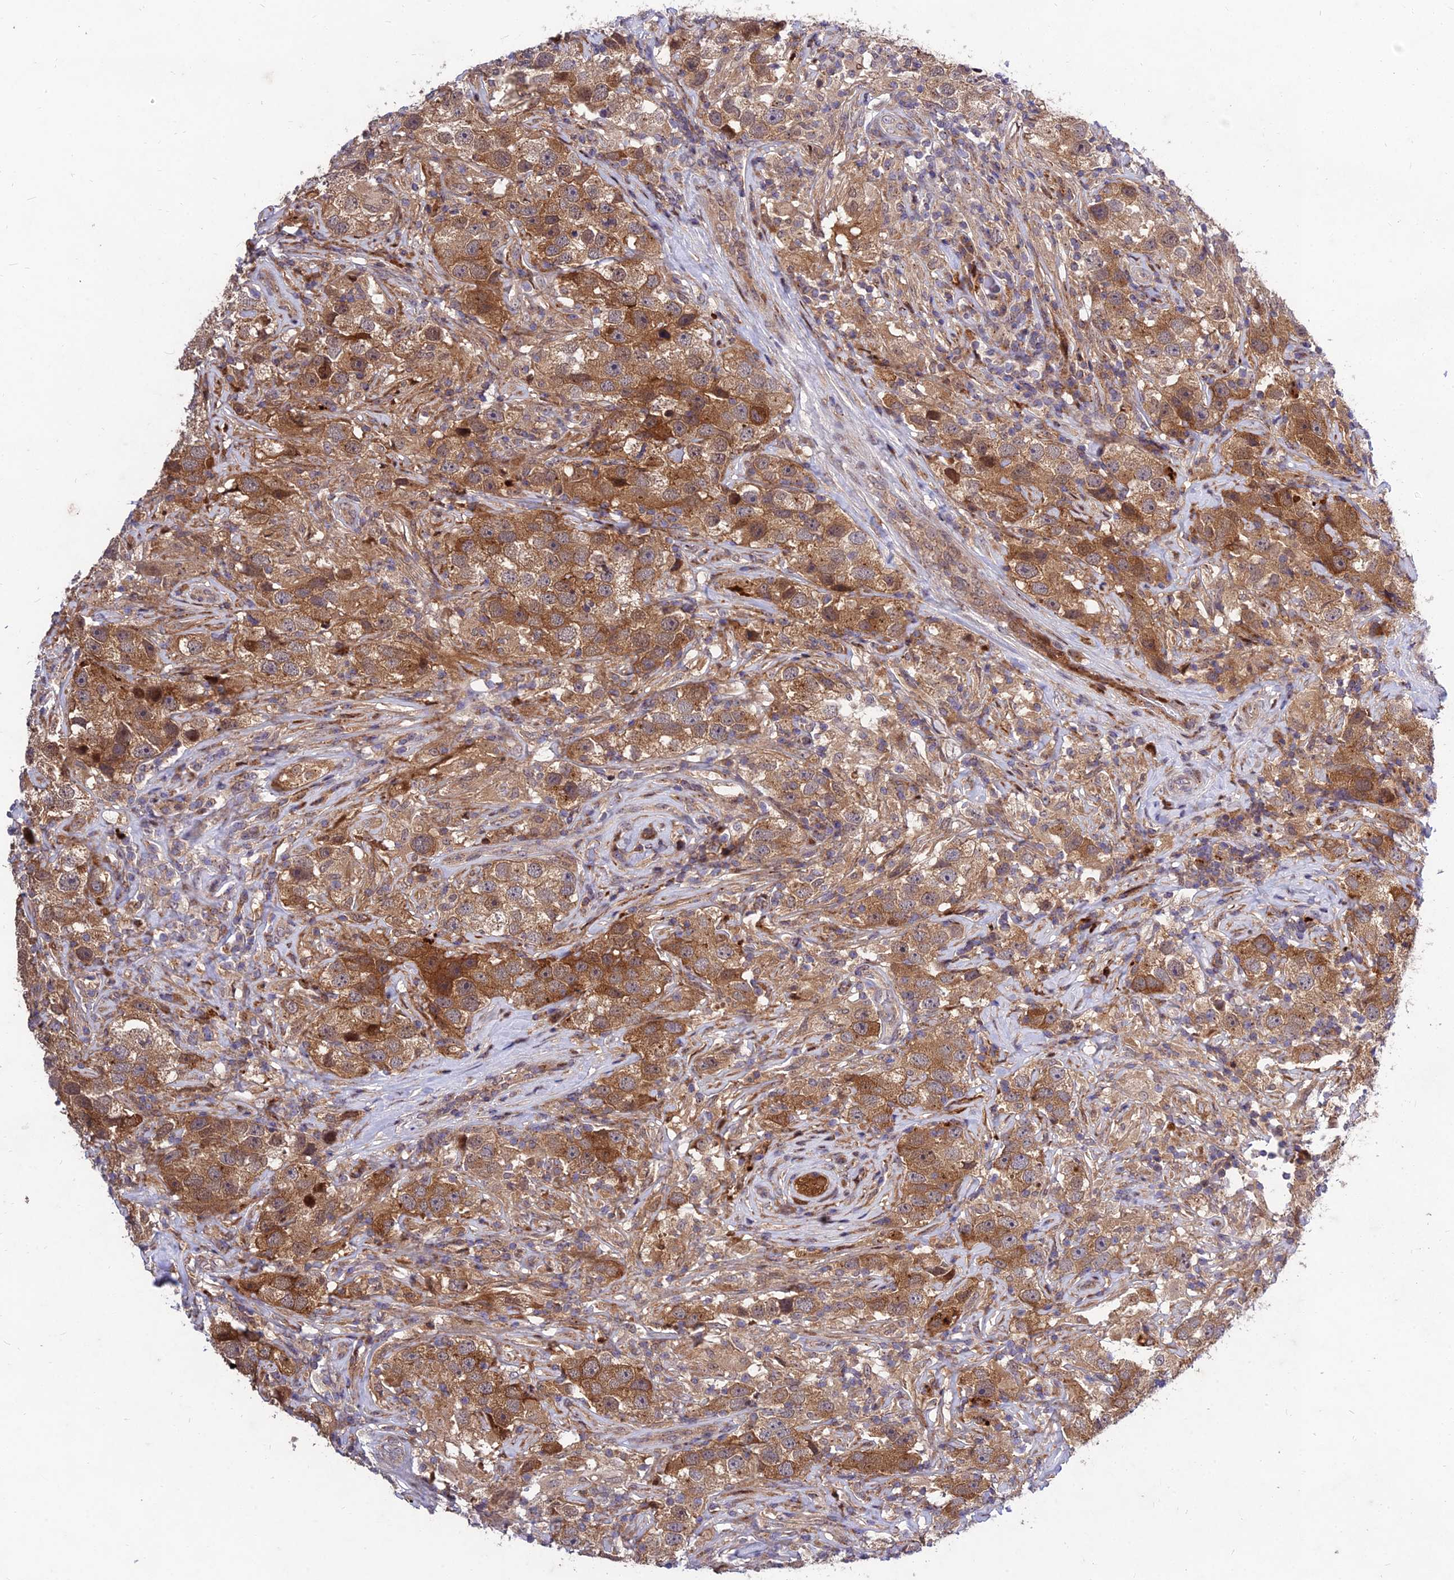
{"staining": {"intensity": "moderate", "quantity": ">75%", "location": "cytoplasmic/membranous"}, "tissue": "testis cancer", "cell_type": "Tumor cells", "image_type": "cancer", "snomed": [{"axis": "morphology", "description": "Seminoma, NOS"}, {"axis": "topography", "description": "Testis"}], "caption": "Immunohistochemical staining of human testis seminoma exhibits medium levels of moderate cytoplasmic/membranous positivity in approximately >75% of tumor cells. (IHC, brightfield microscopy, high magnification).", "gene": "MKKS", "patient": {"sex": "male", "age": 49}}